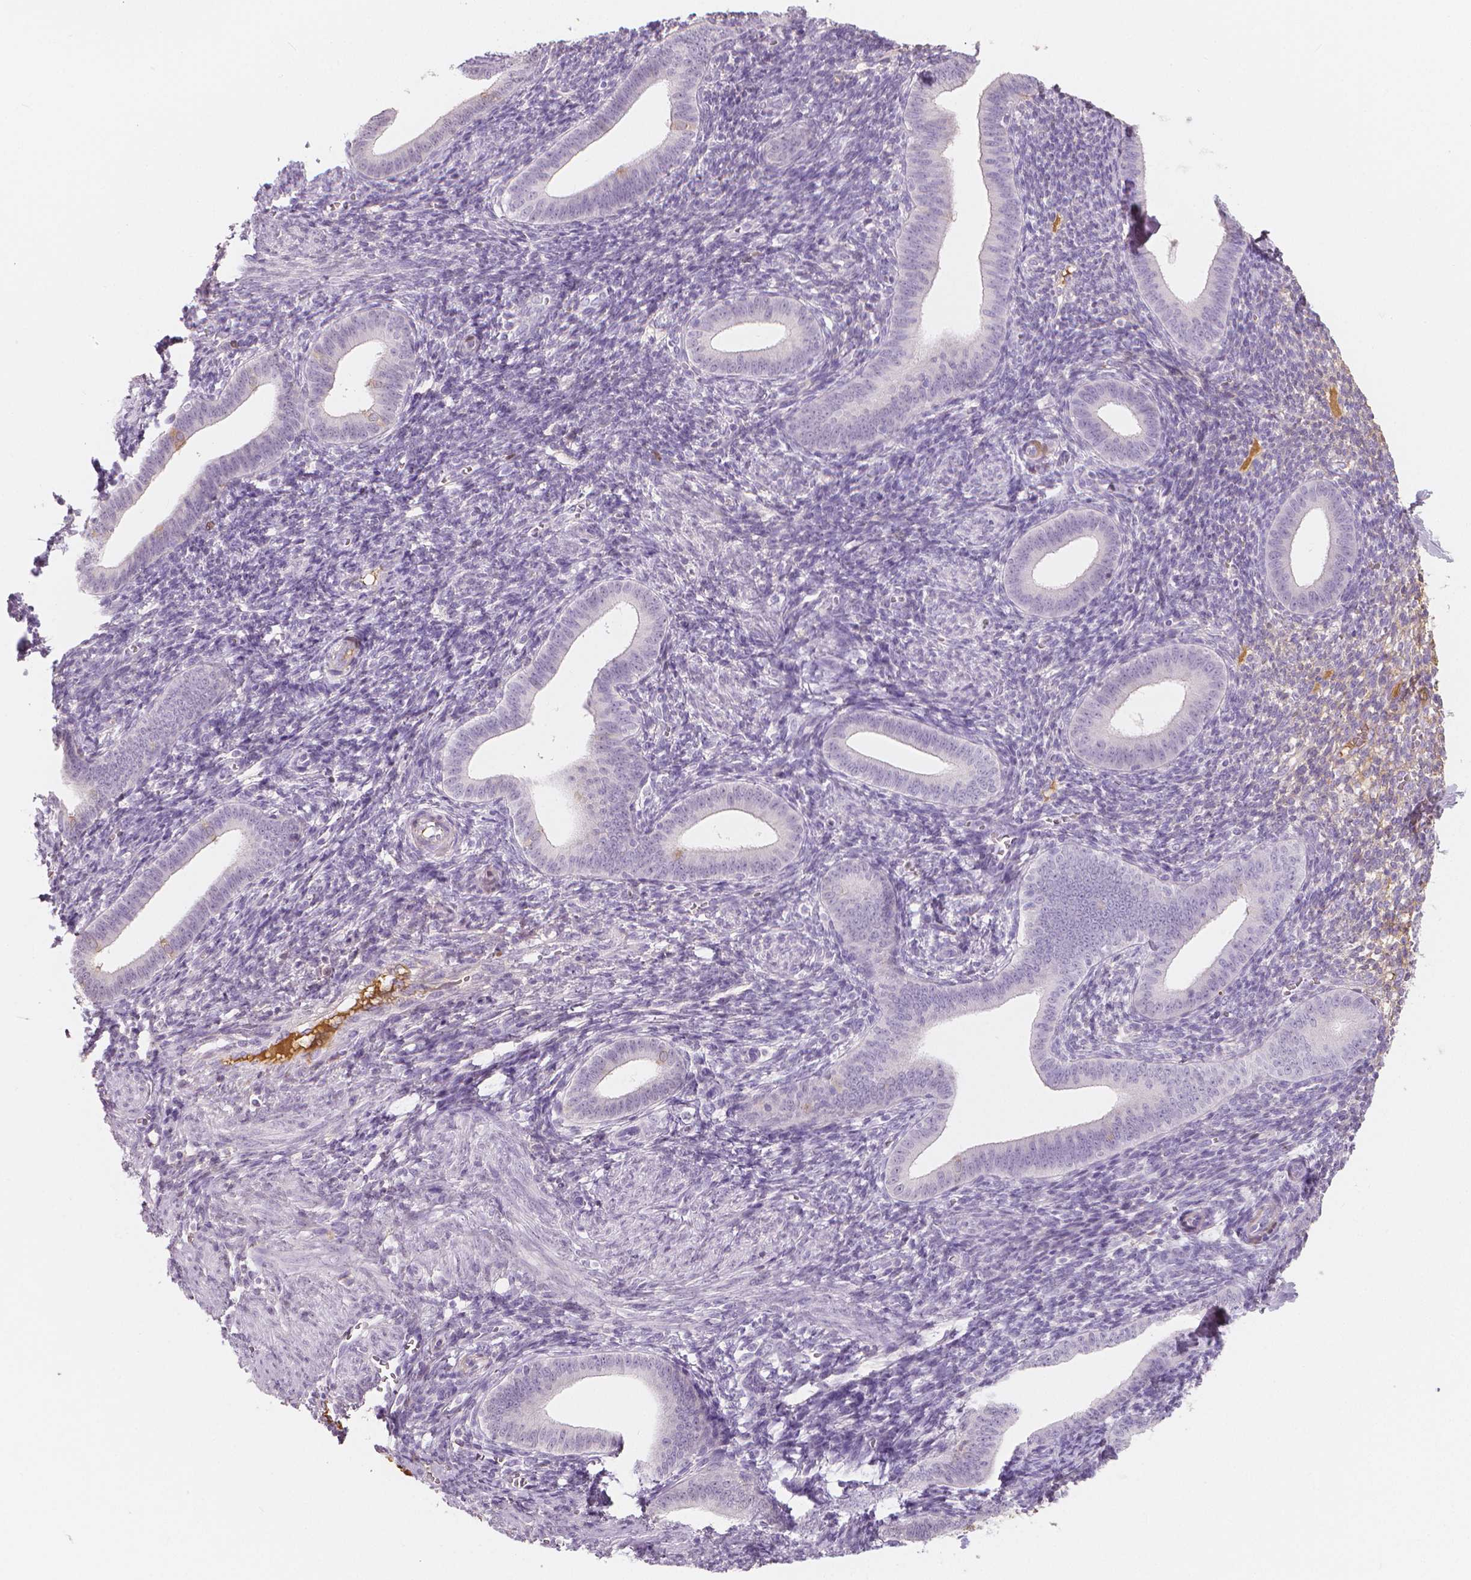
{"staining": {"intensity": "negative", "quantity": "none", "location": "none"}, "tissue": "endometrium", "cell_type": "Cells in endometrial stroma", "image_type": "normal", "snomed": [{"axis": "morphology", "description": "Normal tissue, NOS"}, {"axis": "topography", "description": "Endometrium"}], "caption": "High power microscopy micrograph of an immunohistochemistry image of normal endometrium, revealing no significant positivity in cells in endometrial stroma. (DAB (3,3'-diaminobenzidine) IHC visualized using brightfield microscopy, high magnification).", "gene": "APOA4", "patient": {"sex": "female", "age": 25}}